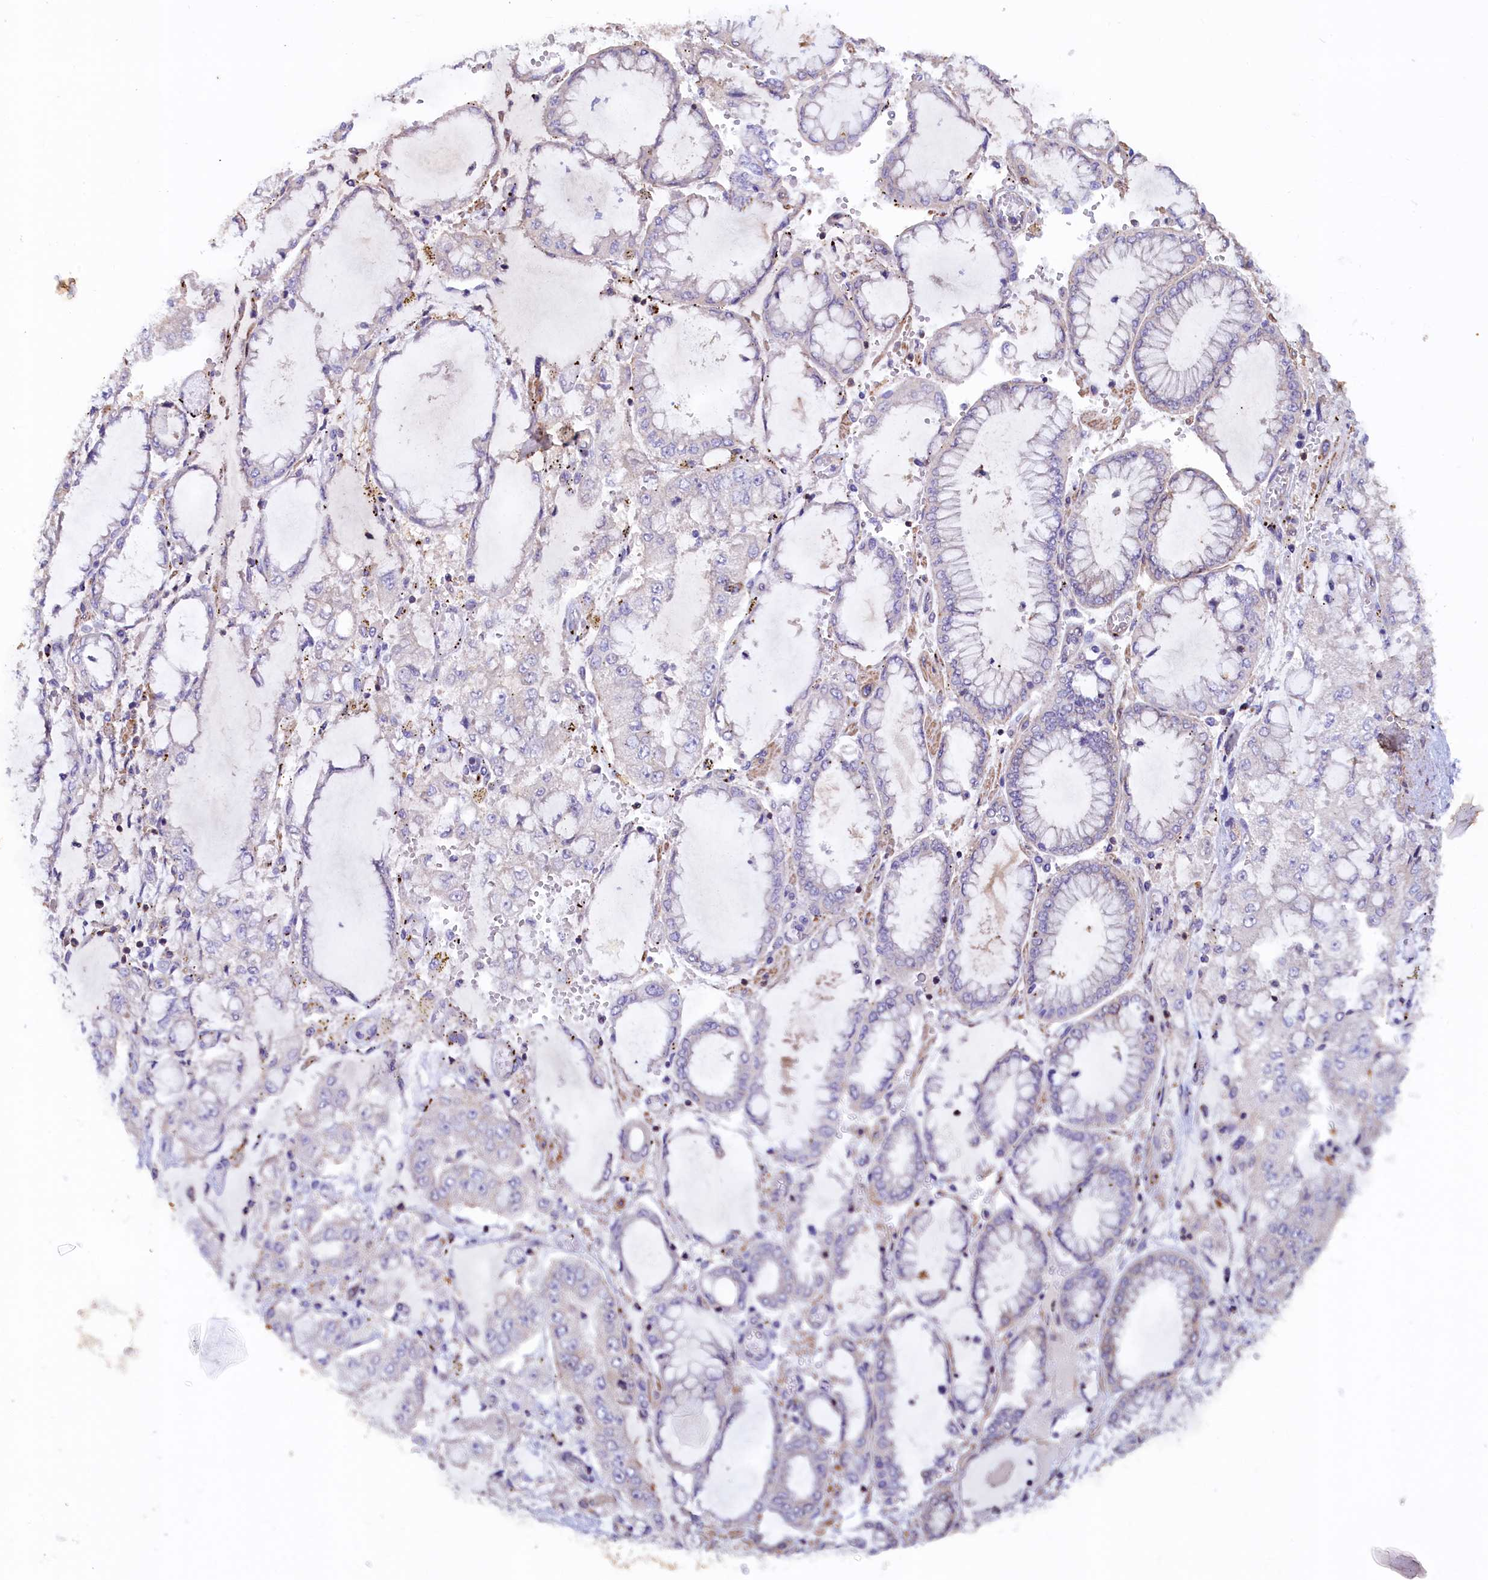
{"staining": {"intensity": "negative", "quantity": "none", "location": "none"}, "tissue": "stomach cancer", "cell_type": "Tumor cells", "image_type": "cancer", "snomed": [{"axis": "morphology", "description": "Adenocarcinoma, NOS"}, {"axis": "topography", "description": "Stomach"}], "caption": "Stomach cancer stained for a protein using immunohistochemistry reveals no staining tumor cells.", "gene": "JPT2", "patient": {"sex": "male", "age": 76}}